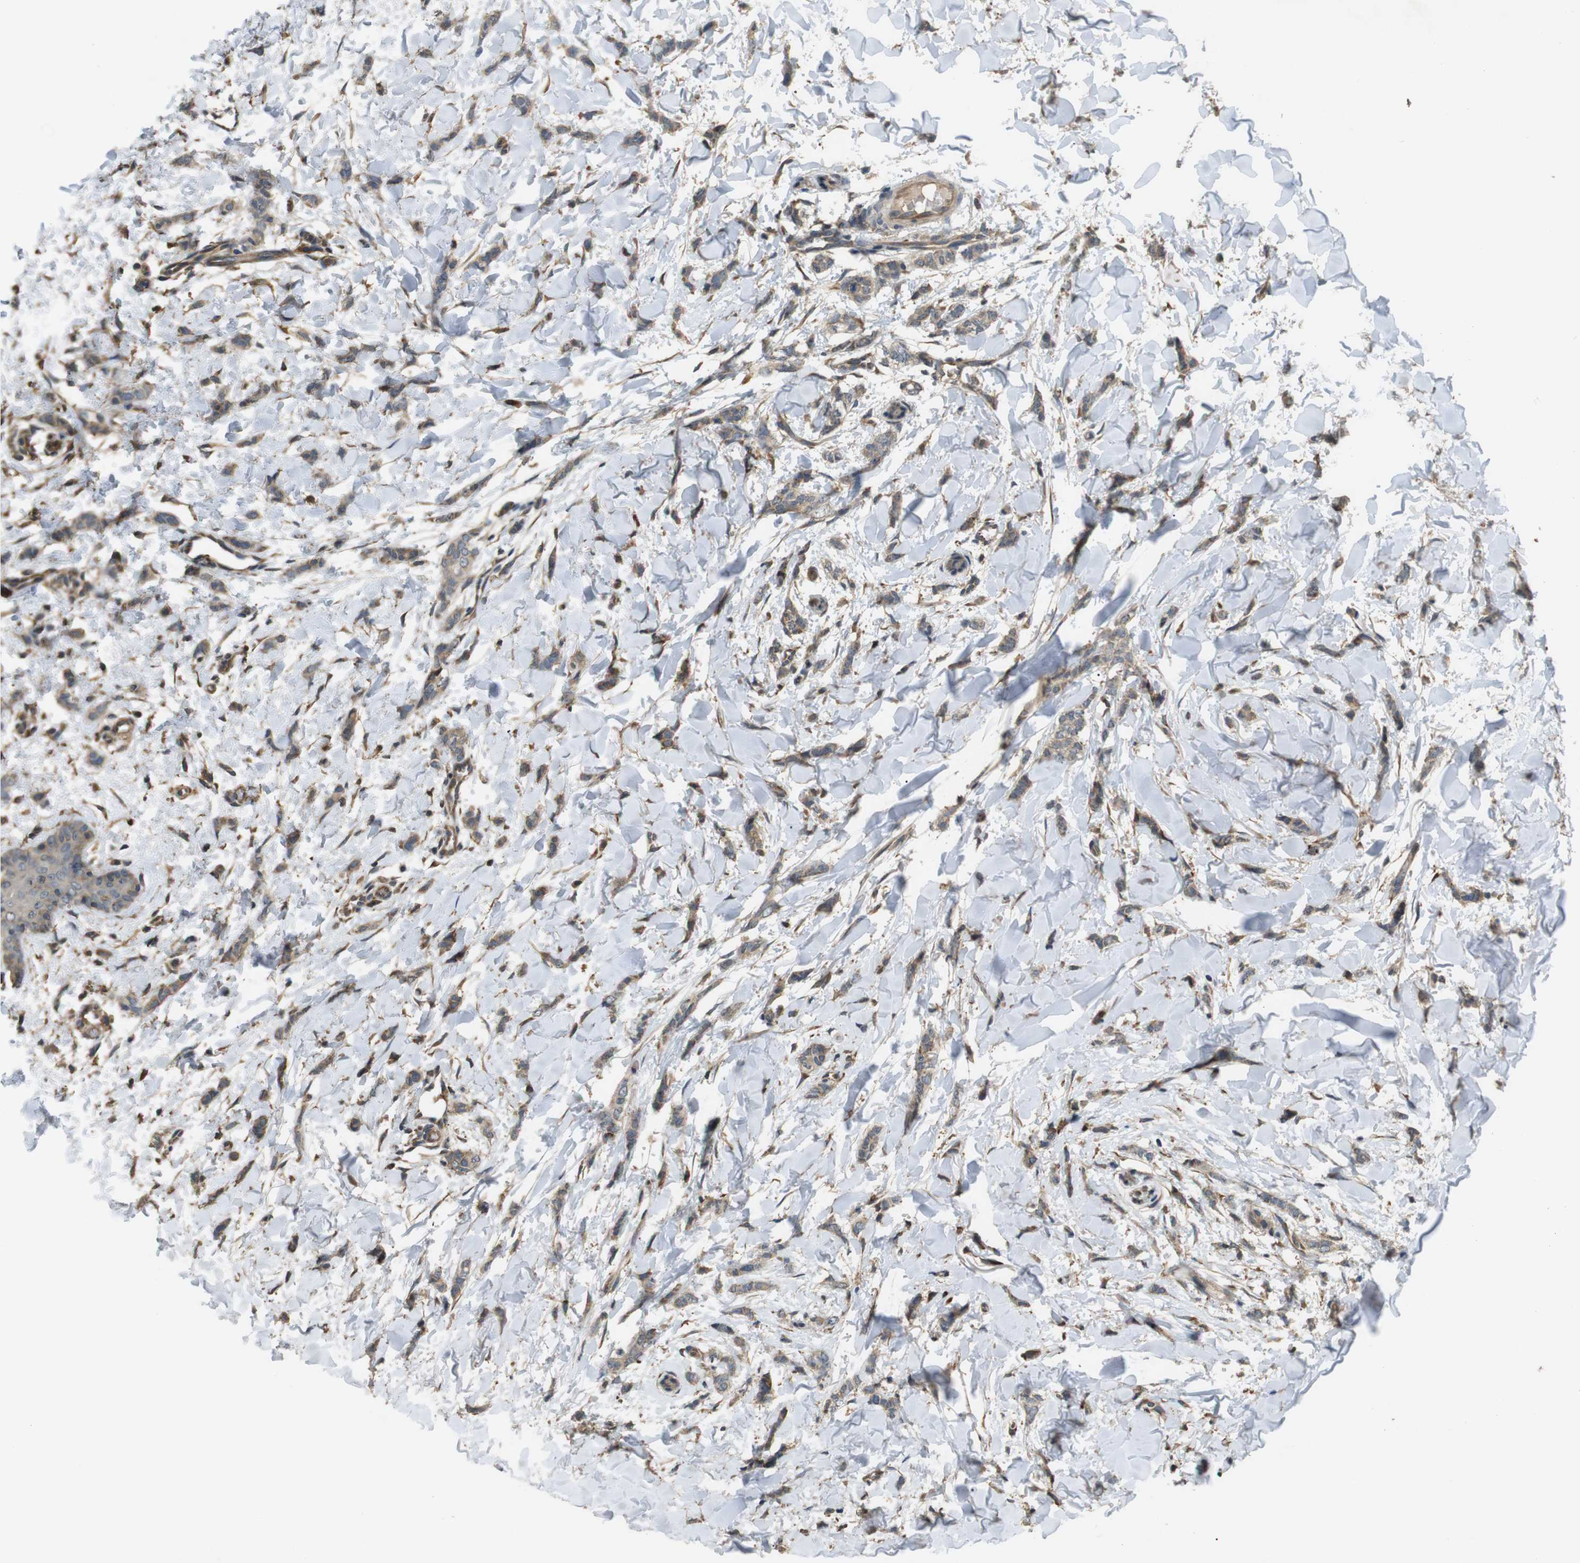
{"staining": {"intensity": "moderate", "quantity": ">75%", "location": "cytoplasmic/membranous"}, "tissue": "breast cancer", "cell_type": "Tumor cells", "image_type": "cancer", "snomed": [{"axis": "morphology", "description": "Lobular carcinoma"}, {"axis": "topography", "description": "Skin"}, {"axis": "topography", "description": "Breast"}], "caption": "A photomicrograph of breast lobular carcinoma stained for a protein demonstrates moderate cytoplasmic/membranous brown staining in tumor cells.", "gene": "ARHGAP24", "patient": {"sex": "female", "age": 46}}